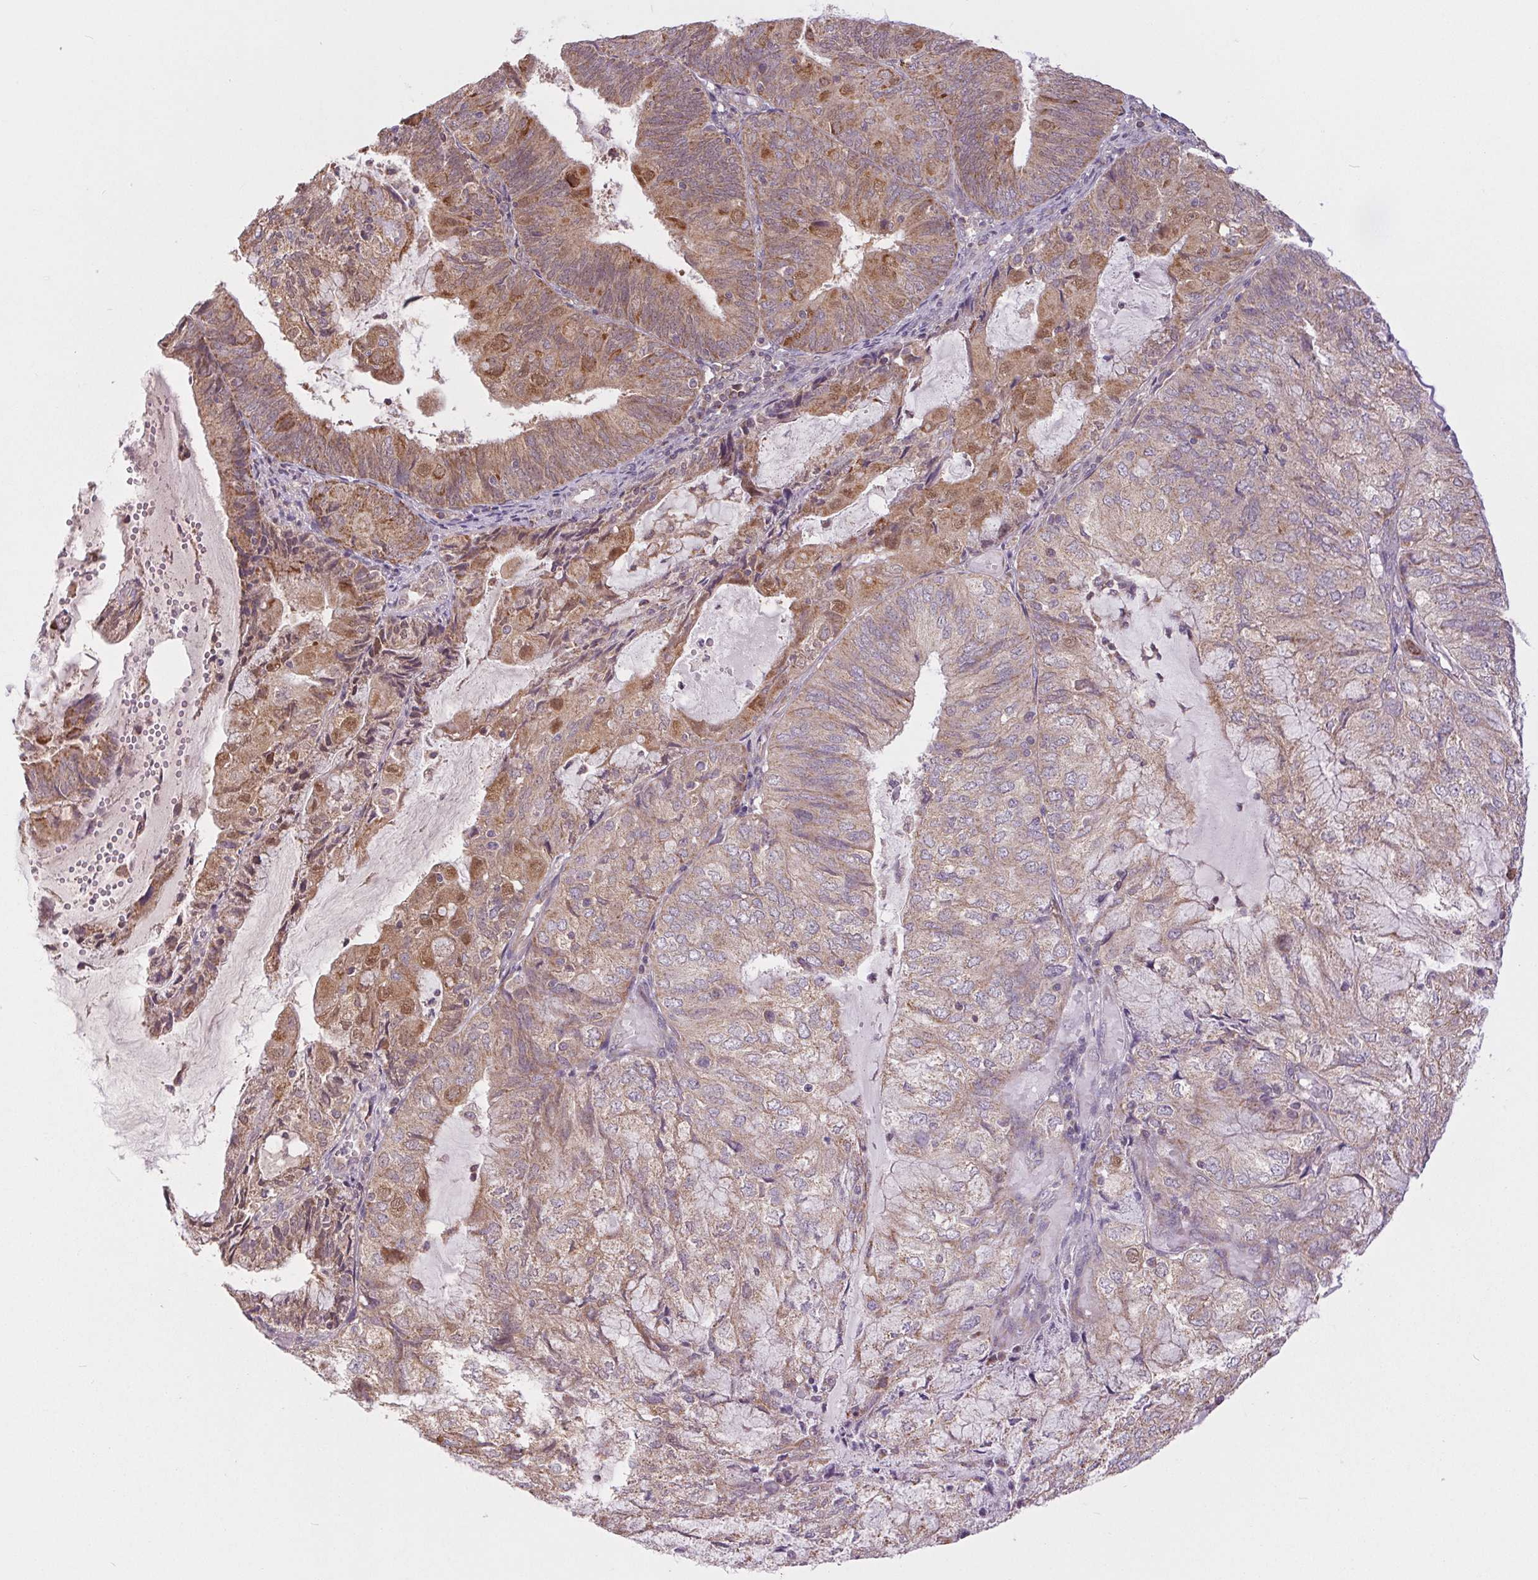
{"staining": {"intensity": "moderate", "quantity": "<25%", "location": "cytoplasmic/membranous"}, "tissue": "endometrial cancer", "cell_type": "Tumor cells", "image_type": "cancer", "snomed": [{"axis": "morphology", "description": "Adenocarcinoma, NOS"}, {"axis": "topography", "description": "Endometrium"}], "caption": "The immunohistochemical stain shows moderate cytoplasmic/membranous positivity in tumor cells of adenocarcinoma (endometrial) tissue. The staining was performed using DAB, with brown indicating positive protein expression. Nuclei are stained blue with hematoxylin.", "gene": "MAP3K5", "patient": {"sex": "female", "age": 81}}